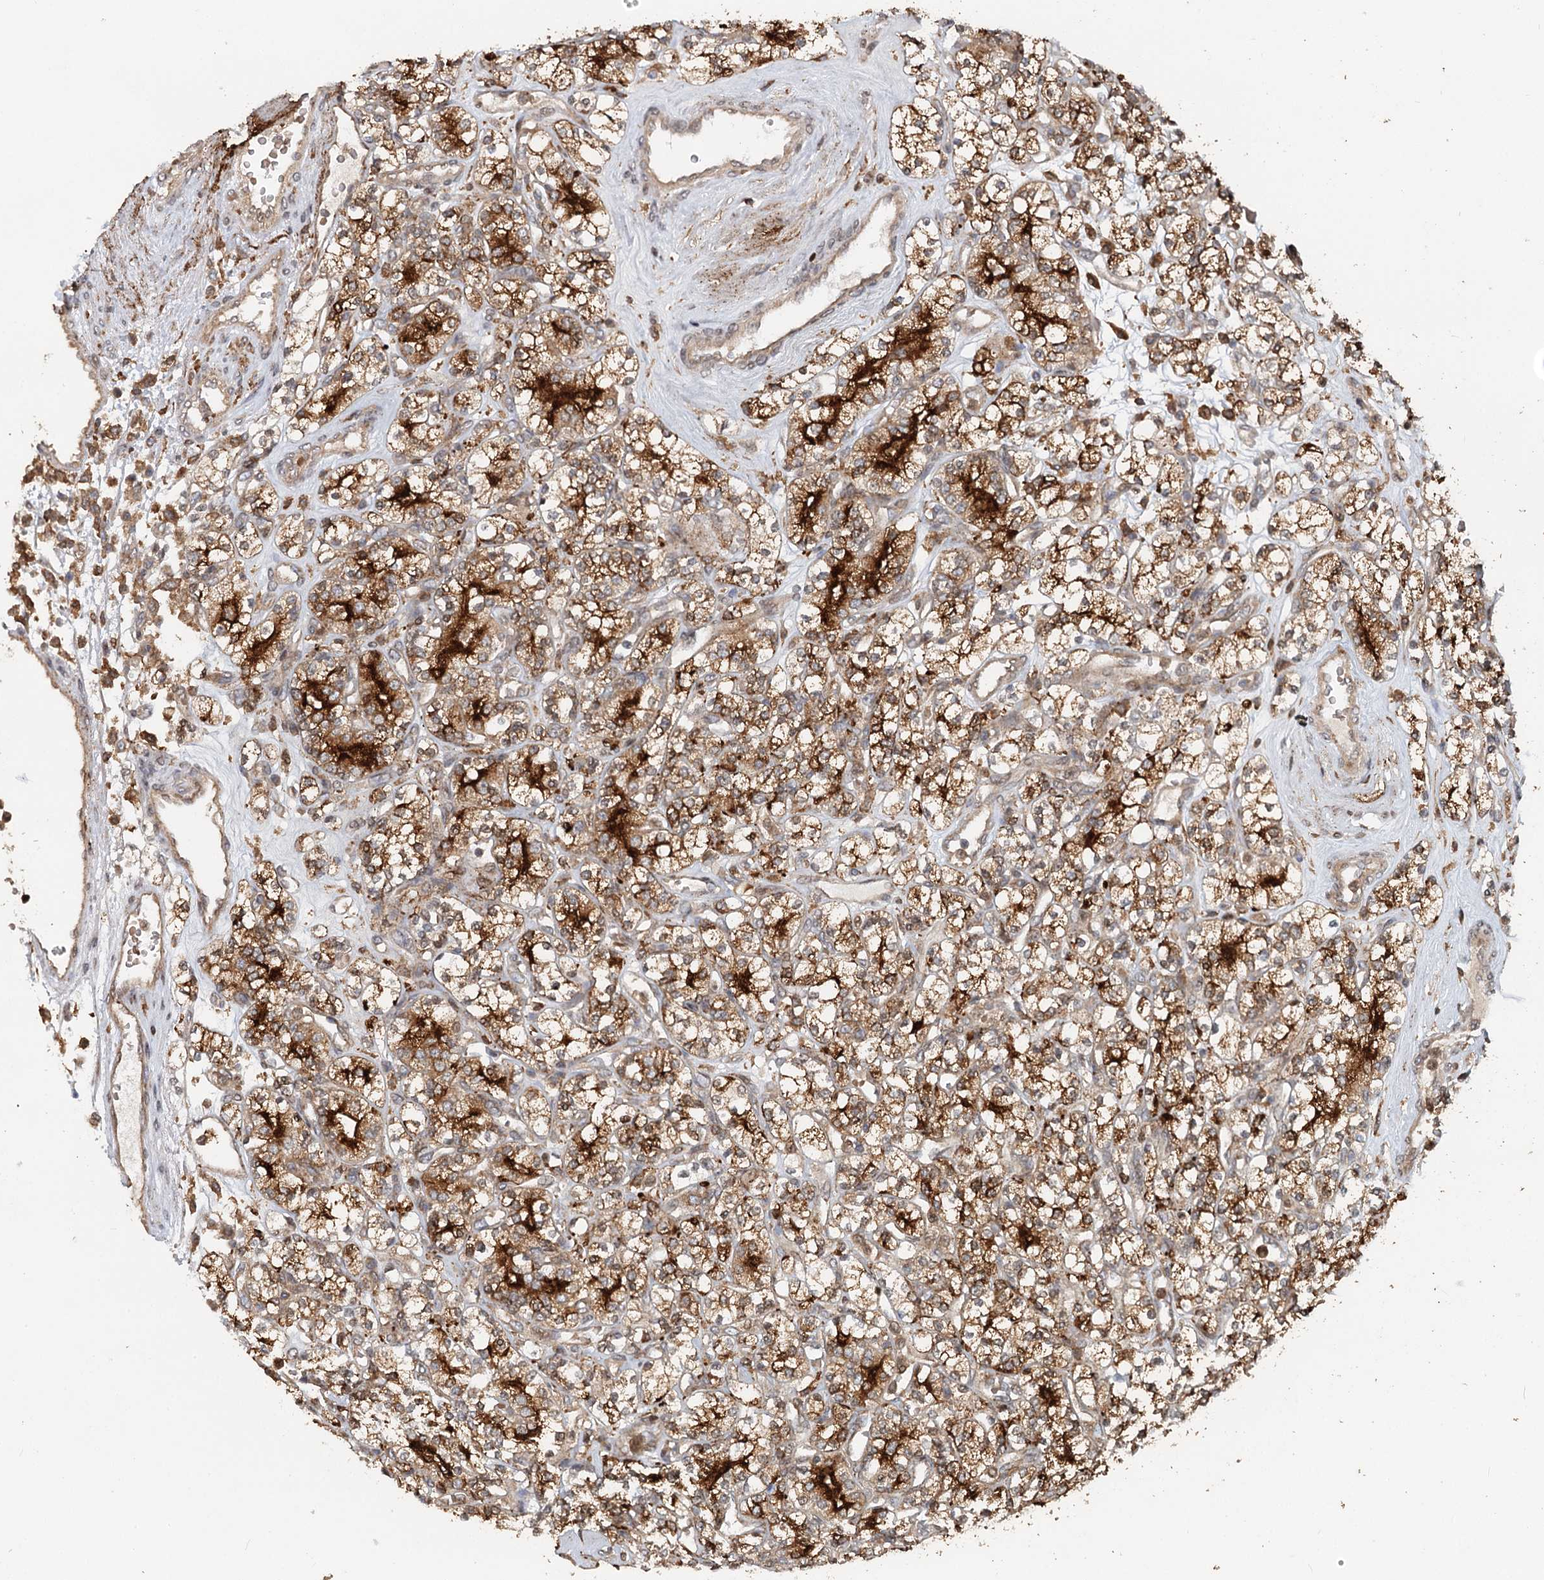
{"staining": {"intensity": "strong", "quantity": ">75%", "location": "cytoplasmic/membranous"}, "tissue": "renal cancer", "cell_type": "Tumor cells", "image_type": "cancer", "snomed": [{"axis": "morphology", "description": "Adenocarcinoma, NOS"}, {"axis": "topography", "description": "Kidney"}], "caption": "Strong cytoplasmic/membranous staining for a protein is identified in about >75% of tumor cells of renal cancer using immunohistochemistry.", "gene": "RNF111", "patient": {"sex": "male", "age": 77}}